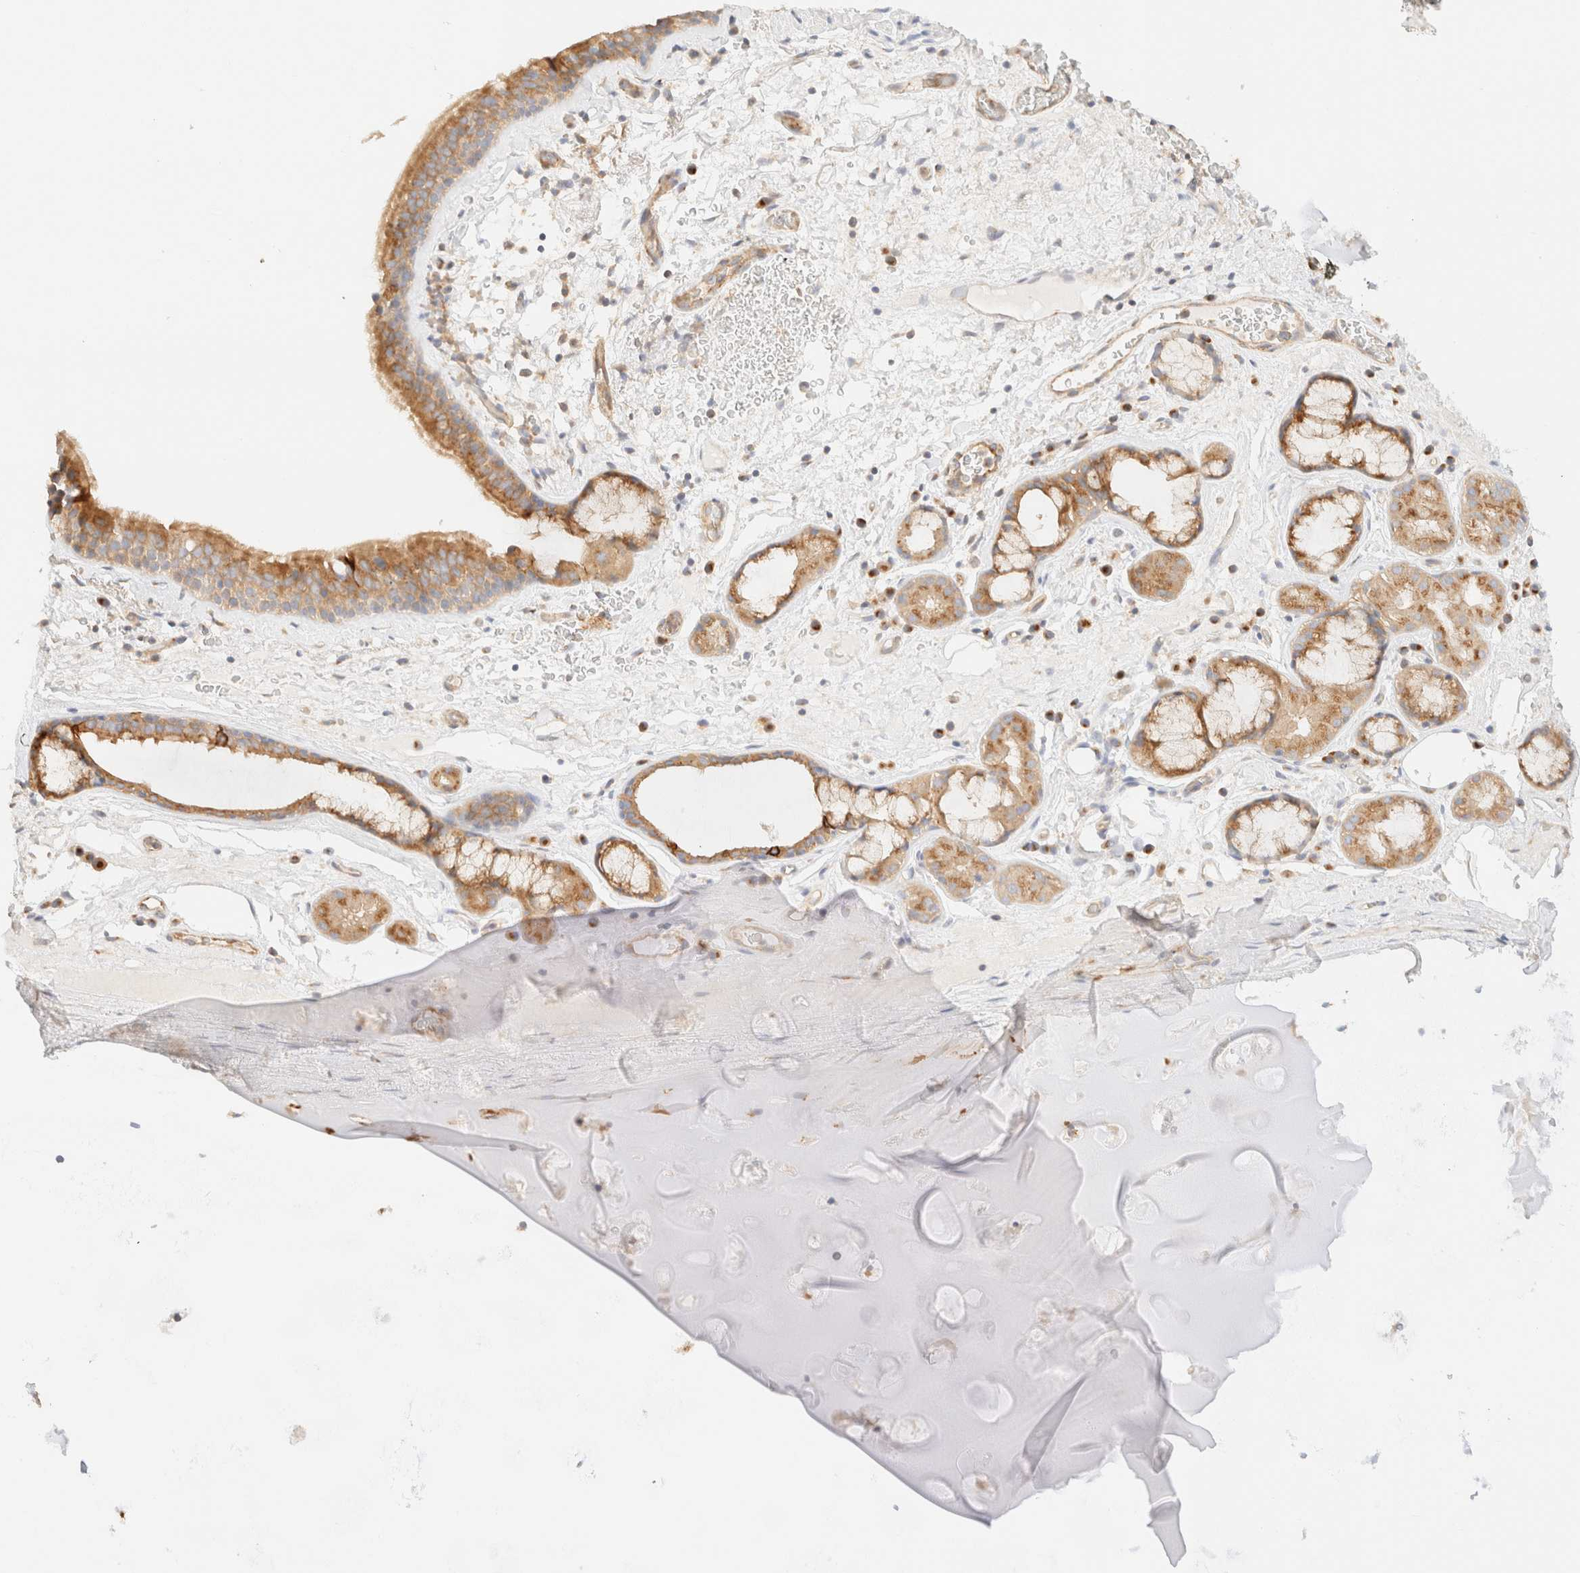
{"staining": {"intensity": "moderate", "quantity": ">75%", "location": "cytoplasmic/membranous"}, "tissue": "bronchus", "cell_type": "Respiratory epithelial cells", "image_type": "normal", "snomed": [{"axis": "morphology", "description": "Normal tissue, NOS"}, {"axis": "topography", "description": "Cartilage tissue"}], "caption": "Moderate cytoplasmic/membranous staining is seen in about >75% of respiratory epithelial cells in normal bronchus.", "gene": "MYO10", "patient": {"sex": "female", "age": 63}}